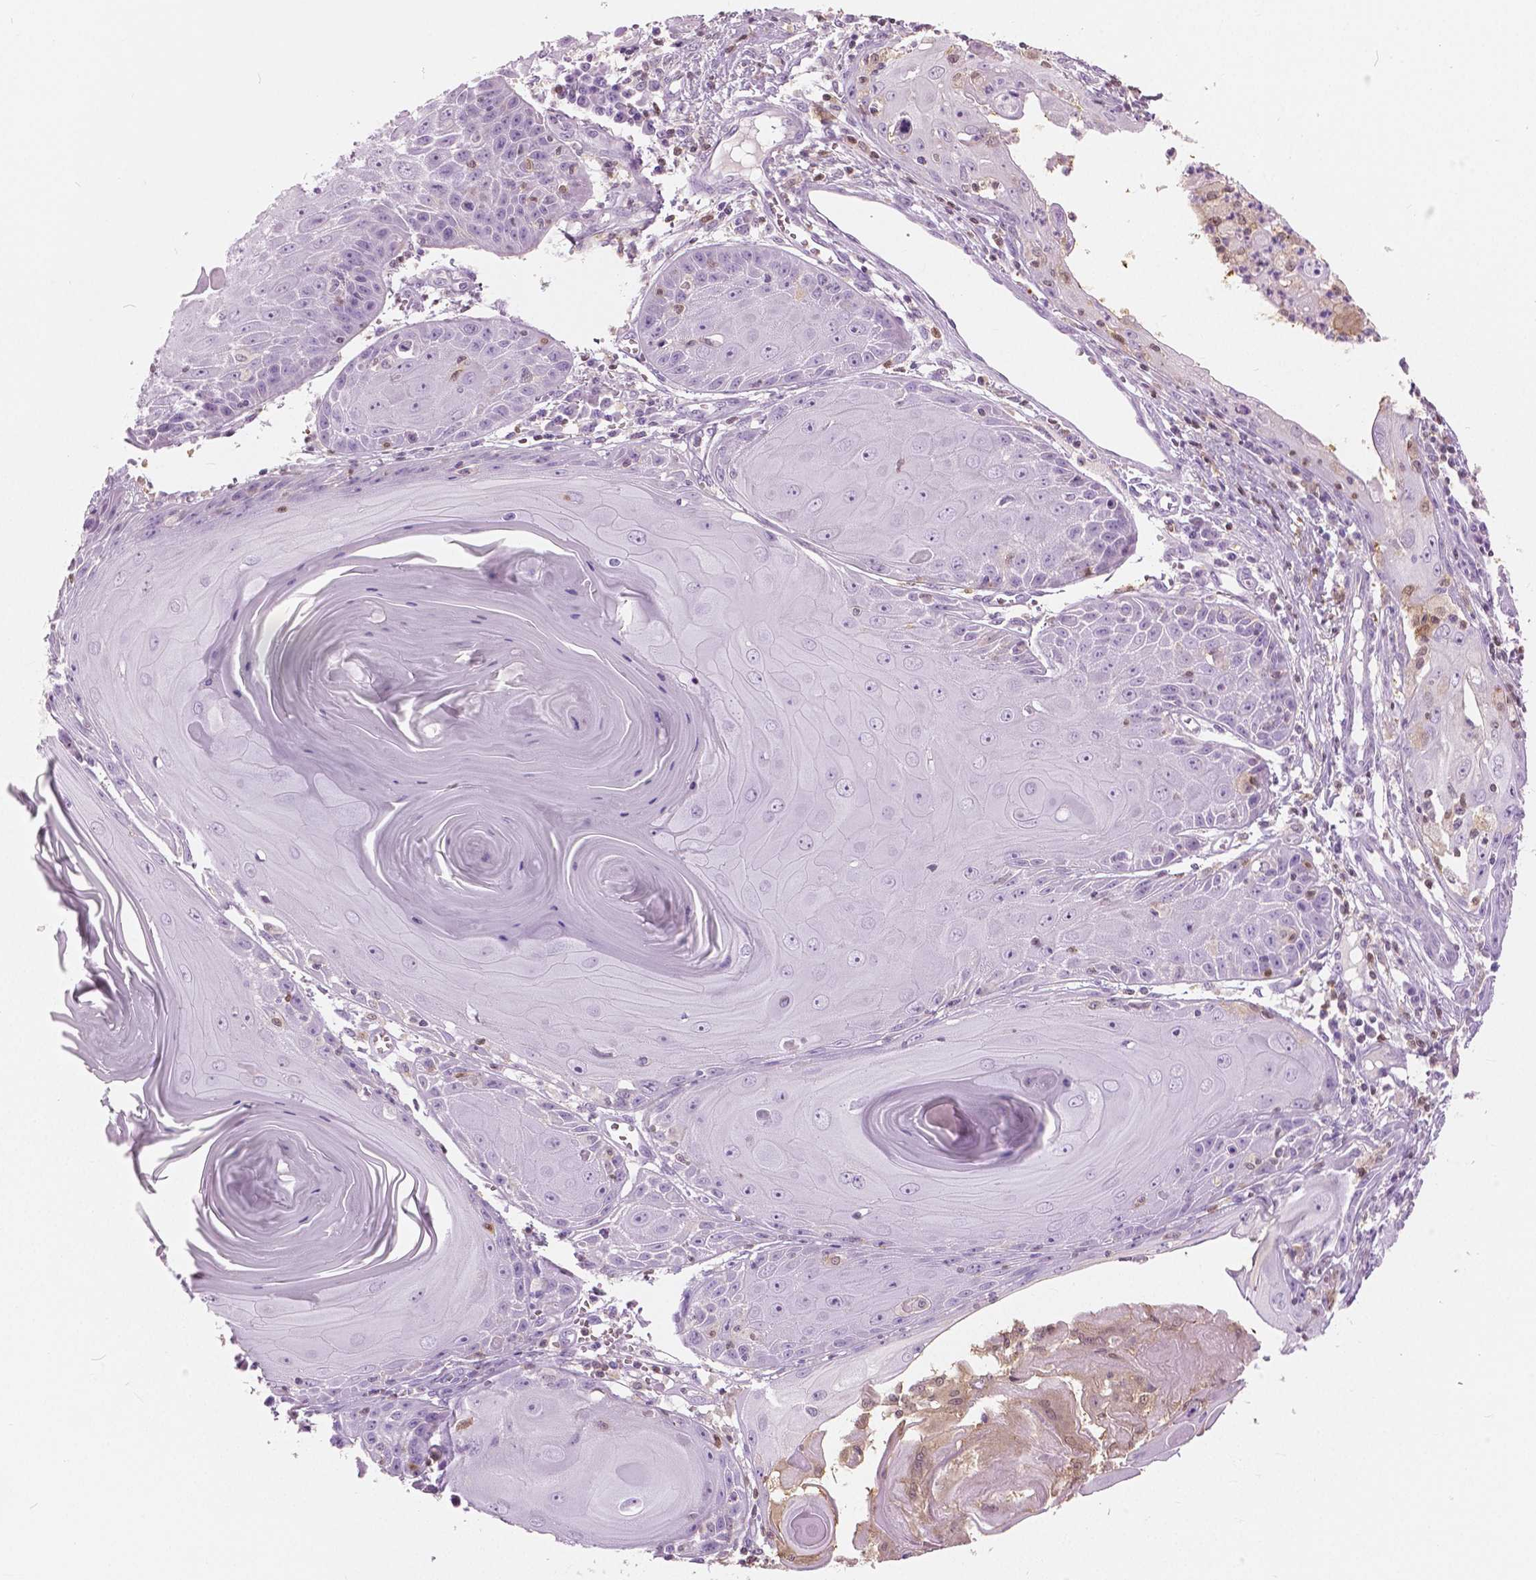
{"staining": {"intensity": "negative", "quantity": "none", "location": "none"}, "tissue": "skin cancer", "cell_type": "Tumor cells", "image_type": "cancer", "snomed": [{"axis": "morphology", "description": "Squamous cell carcinoma, NOS"}, {"axis": "topography", "description": "Skin"}, {"axis": "topography", "description": "Vulva"}], "caption": "Image shows no protein positivity in tumor cells of squamous cell carcinoma (skin) tissue.", "gene": "GALM", "patient": {"sex": "female", "age": 85}}